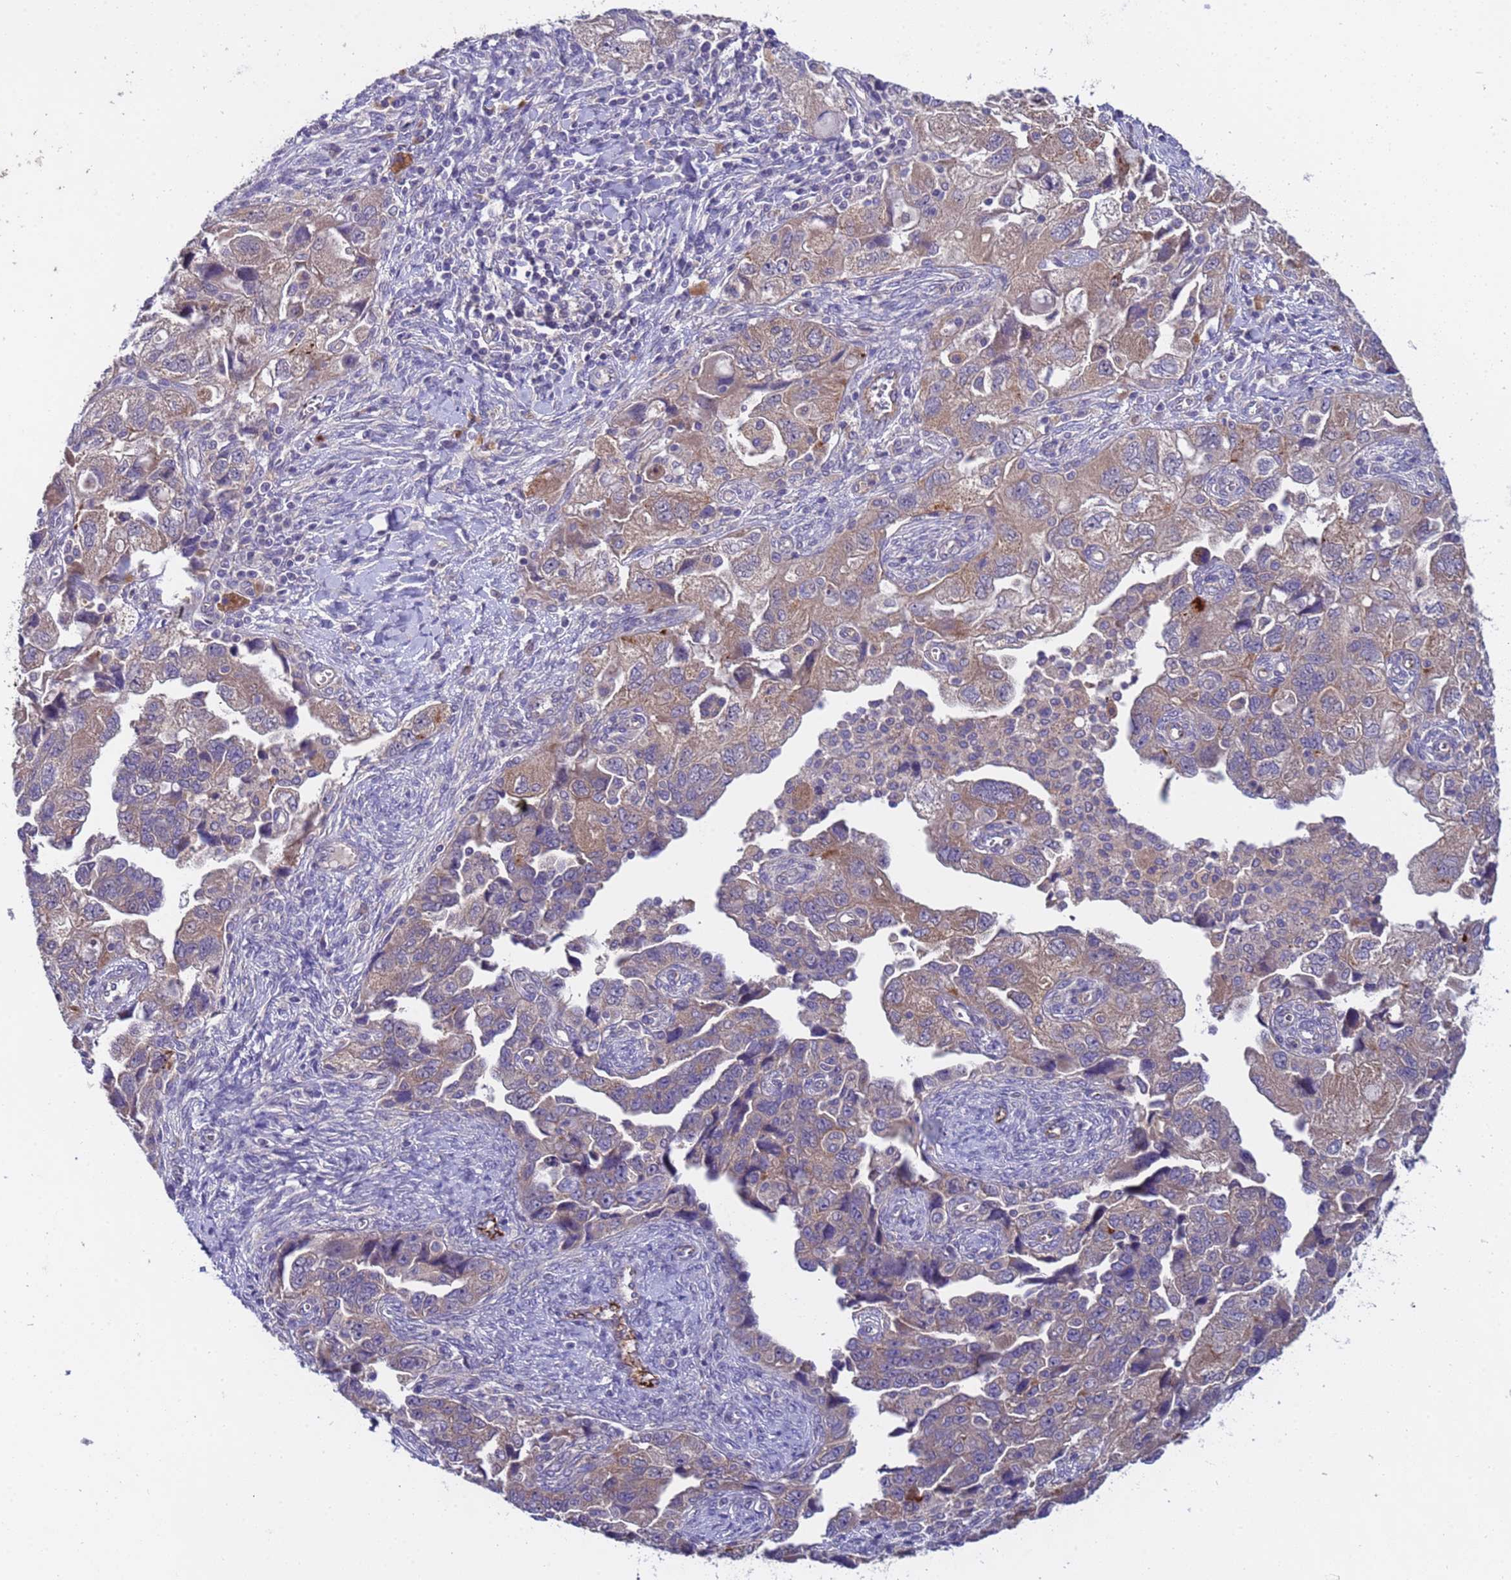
{"staining": {"intensity": "moderate", "quantity": "25%-75%", "location": "cytoplasmic/membranous"}, "tissue": "ovarian cancer", "cell_type": "Tumor cells", "image_type": "cancer", "snomed": [{"axis": "morphology", "description": "Carcinoma, NOS"}, {"axis": "morphology", "description": "Cystadenocarcinoma, serous, NOS"}, {"axis": "topography", "description": "Ovary"}], "caption": "Serous cystadenocarcinoma (ovarian) tissue displays moderate cytoplasmic/membranous expression in about 25%-75% of tumor cells, visualized by immunohistochemistry.", "gene": "ZNF248", "patient": {"sex": "female", "age": 69}}